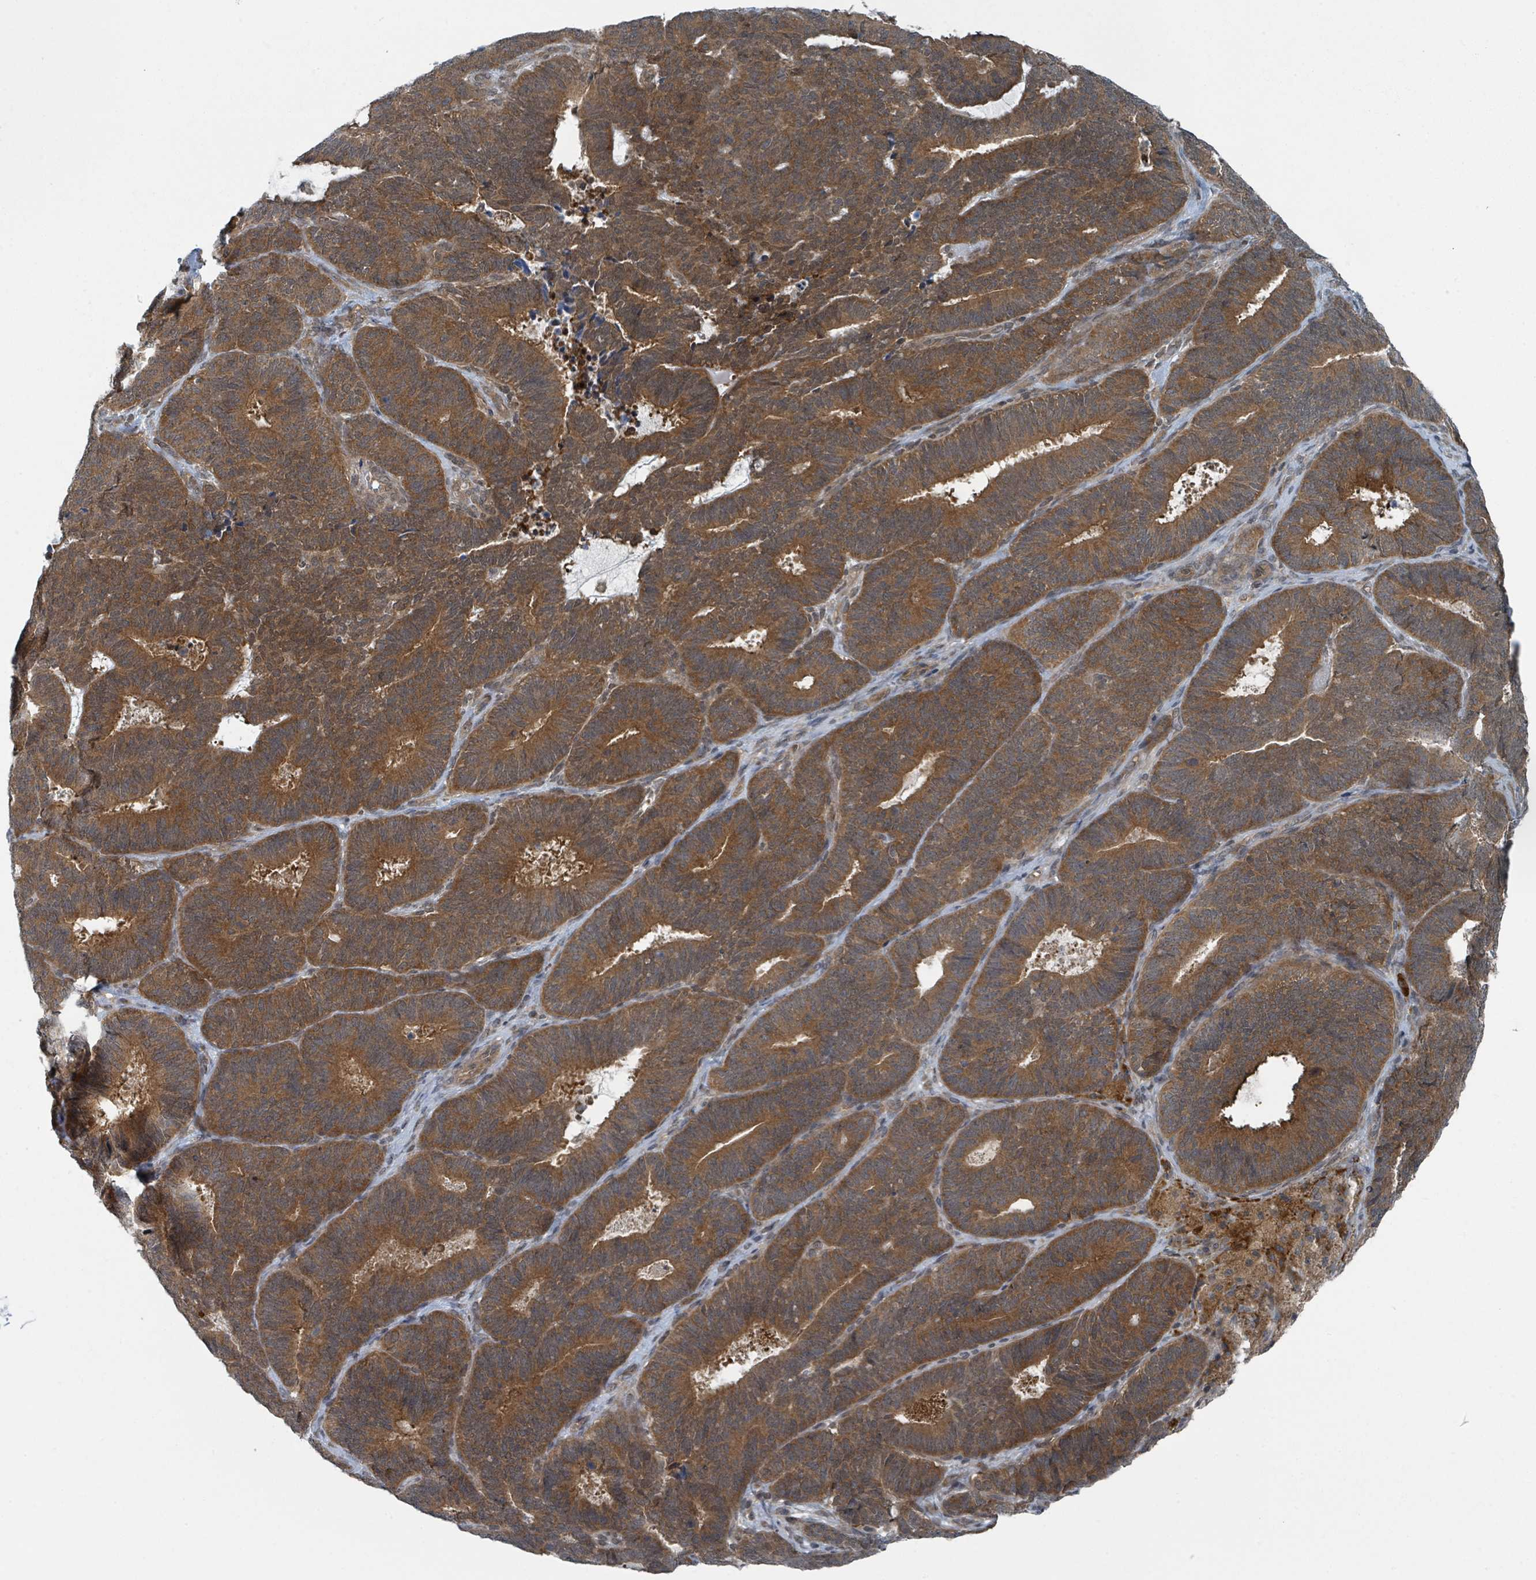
{"staining": {"intensity": "moderate", "quantity": ">75%", "location": "cytoplasmic/membranous,nuclear"}, "tissue": "endometrial cancer", "cell_type": "Tumor cells", "image_type": "cancer", "snomed": [{"axis": "morphology", "description": "Adenocarcinoma, NOS"}, {"axis": "topography", "description": "Endometrium"}], "caption": "Tumor cells show medium levels of moderate cytoplasmic/membranous and nuclear positivity in approximately >75% of cells in endometrial cancer (adenocarcinoma).", "gene": "GOLGA7", "patient": {"sex": "female", "age": 70}}